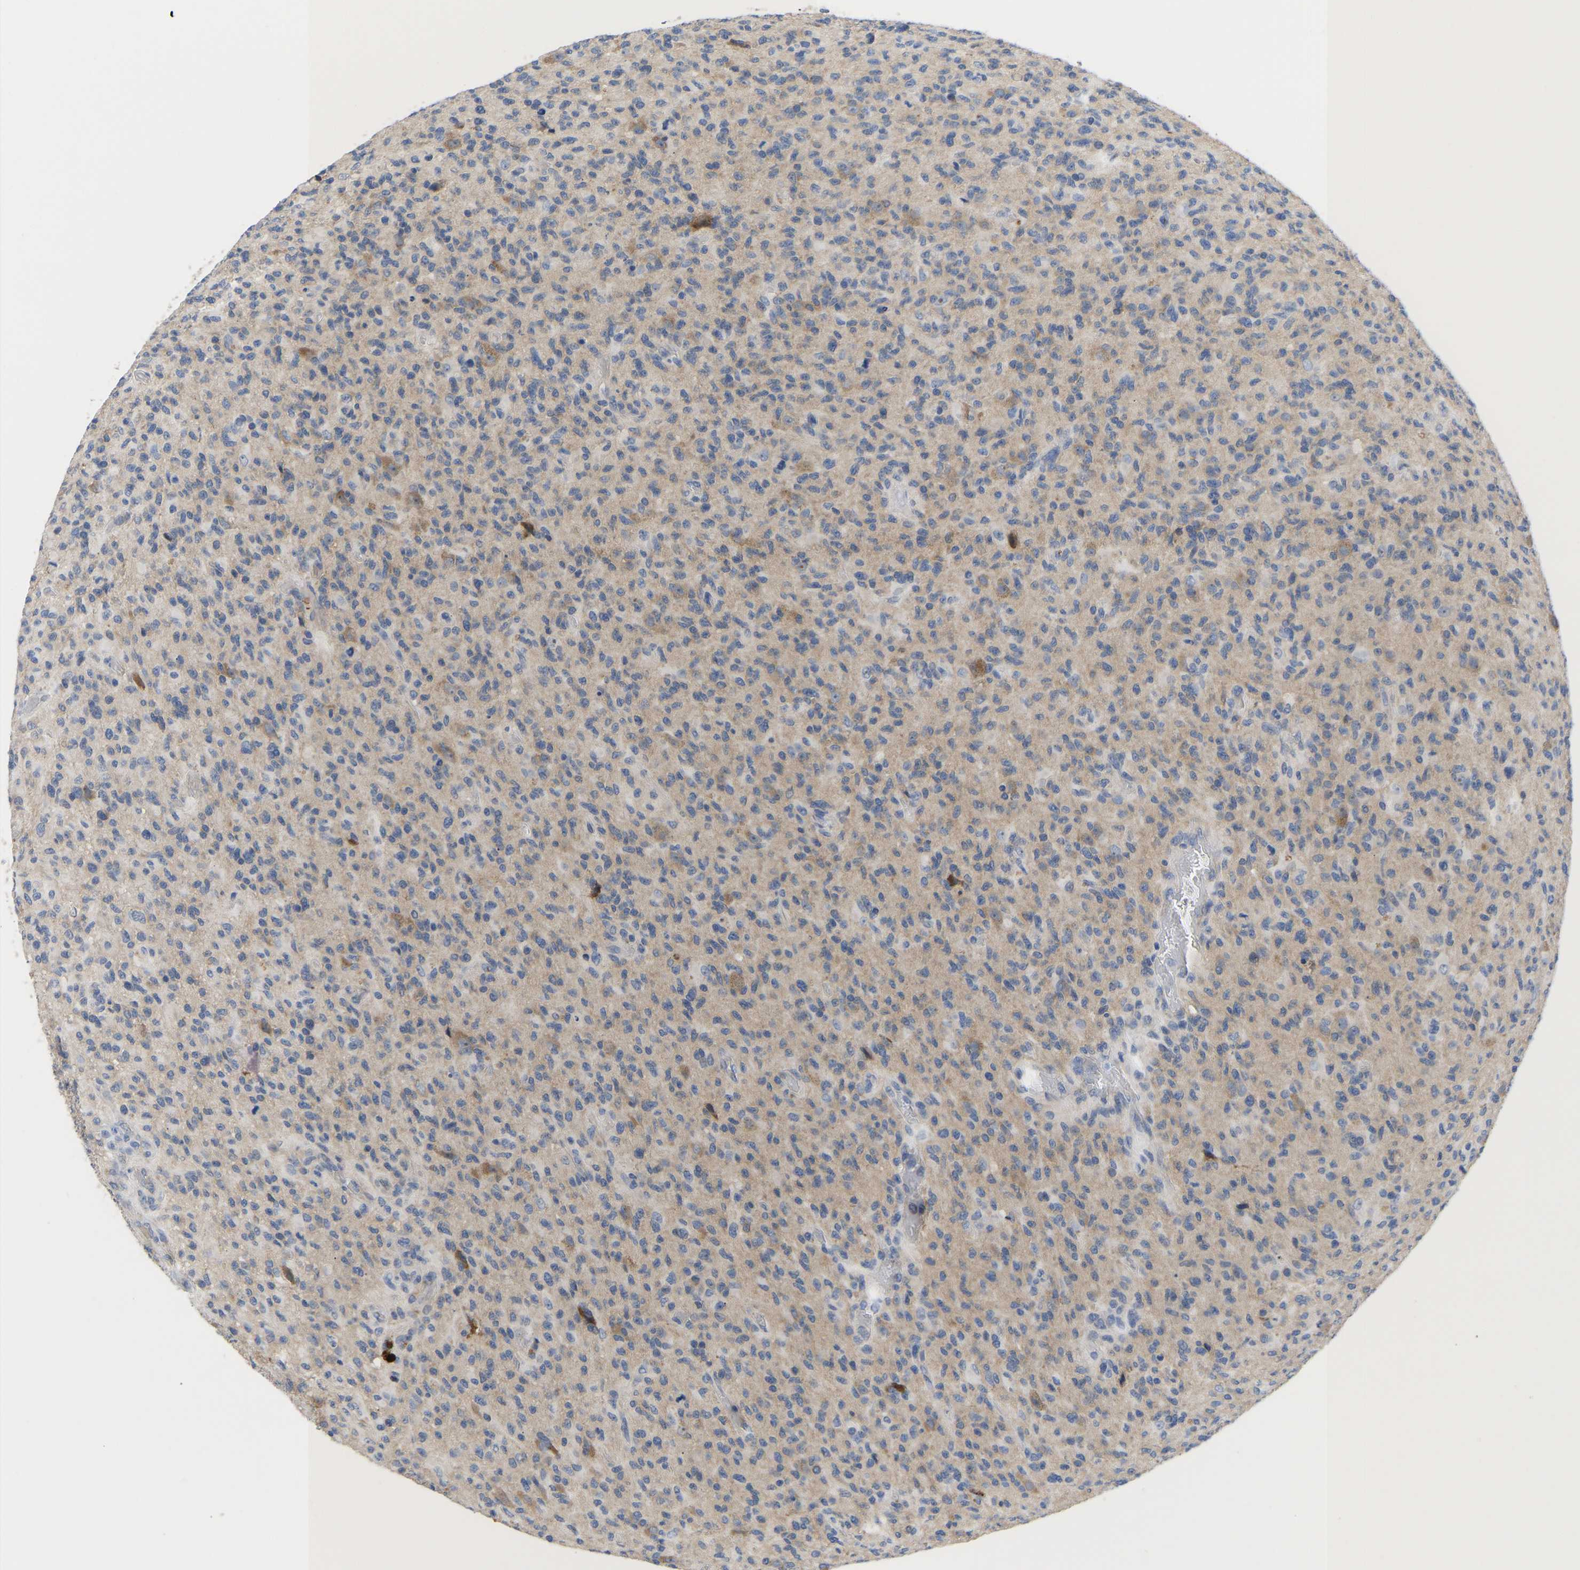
{"staining": {"intensity": "weak", "quantity": "<25%", "location": "cytoplasmic/membranous"}, "tissue": "glioma", "cell_type": "Tumor cells", "image_type": "cancer", "snomed": [{"axis": "morphology", "description": "Glioma, malignant, High grade"}, {"axis": "topography", "description": "Brain"}], "caption": "DAB (3,3'-diaminobenzidine) immunohistochemical staining of glioma shows no significant positivity in tumor cells.", "gene": "ABCA10", "patient": {"sex": "male", "age": 71}}